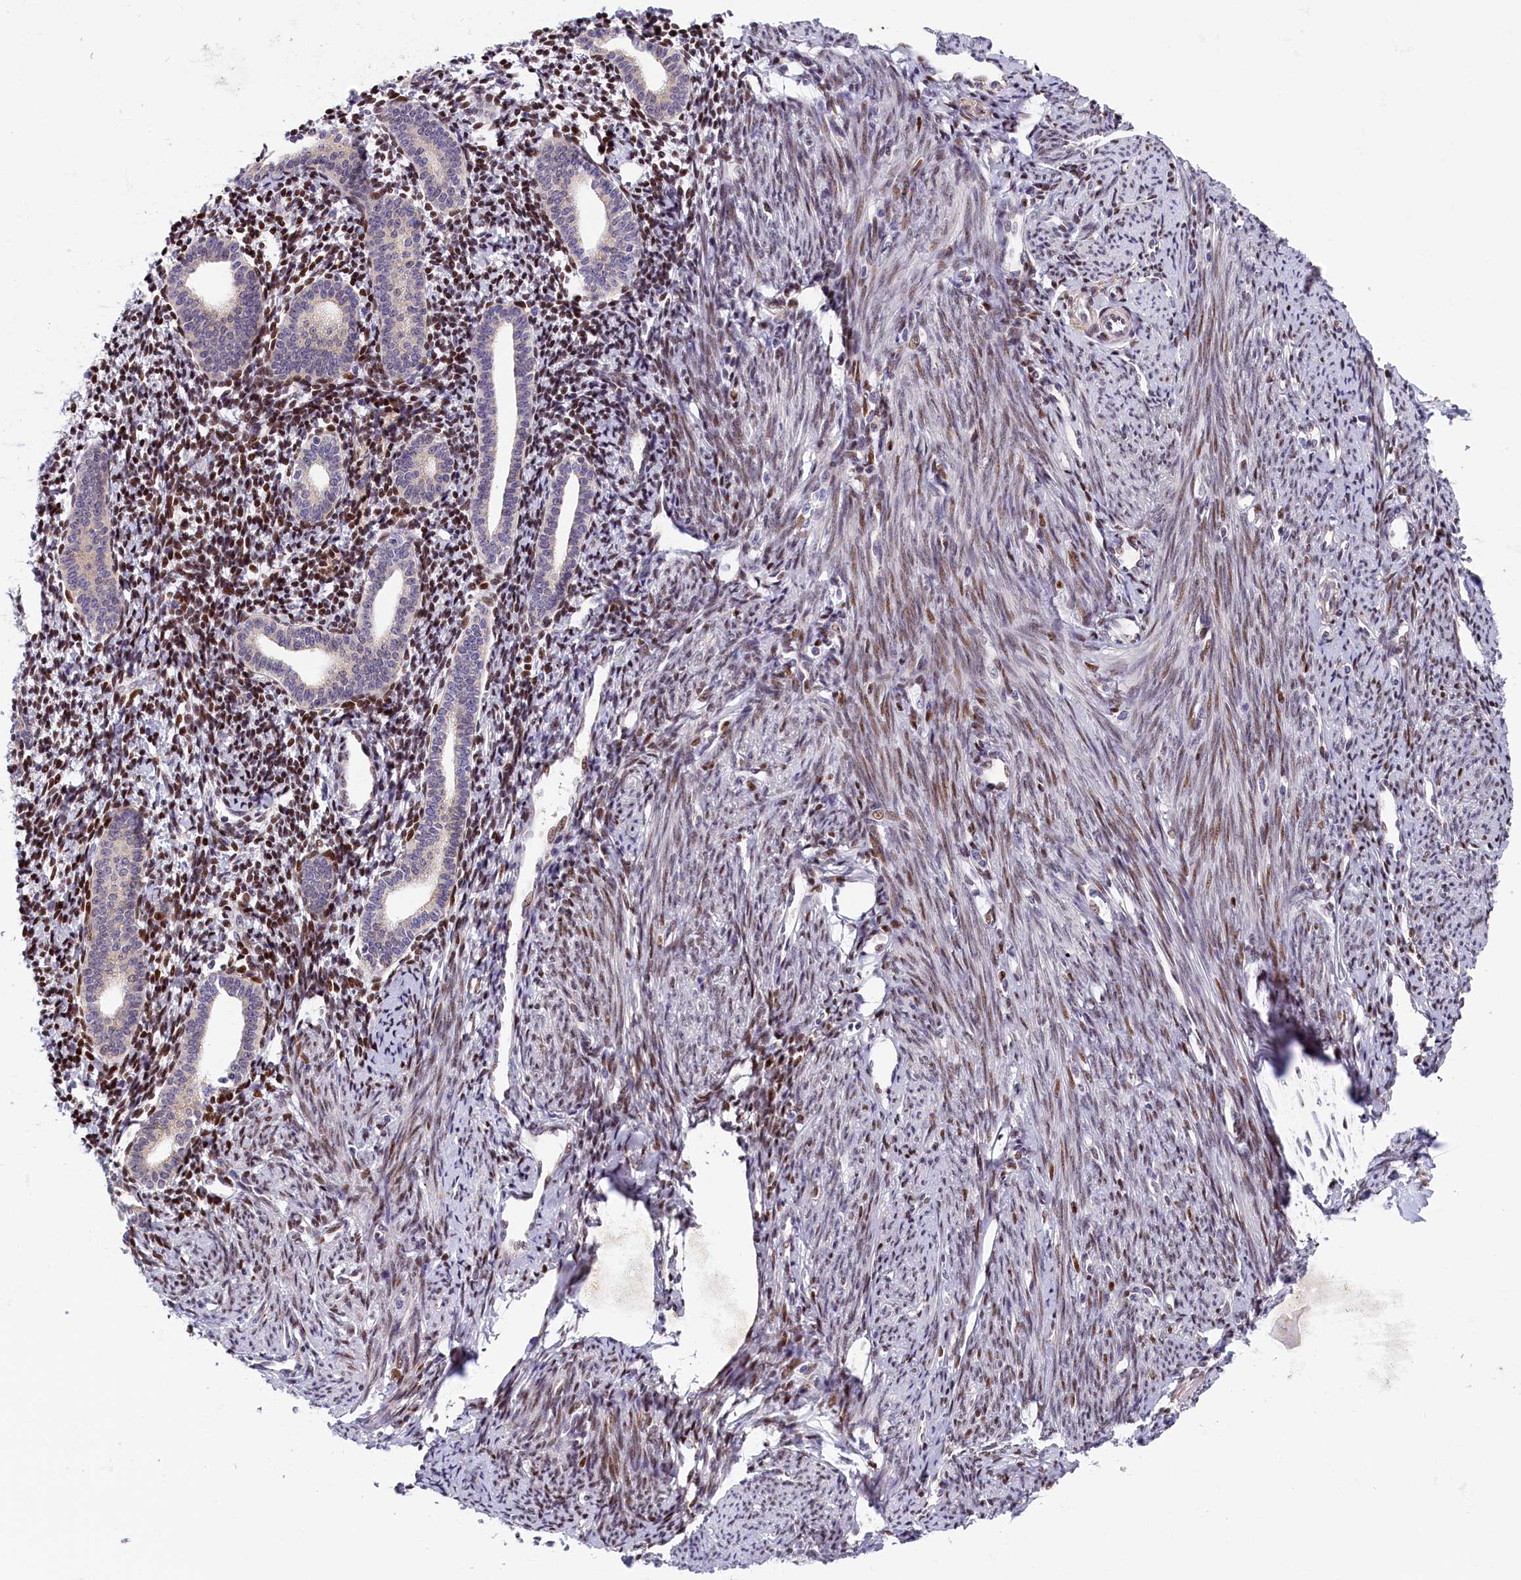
{"staining": {"intensity": "moderate", "quantity": "25%-75%", "location": "nuclear"}, "tissue": "endometrium", "cell_type": "Cells in endometrial stroma", "image_type": "normal", "snomed": [{"axis": "morphology", "description": "Normal tissue, NOS"}, {"axis": "topography", "description": "Endometrium"}], "caption": "About 25%-75% of cells in endometrial stroma in unremarkable endometrium exhibit moderate nuclear protein expression as visualized by brown immunohistochemical staining.", "gene": "CHST12", "patient": {"sex": "female", "age": 56}}